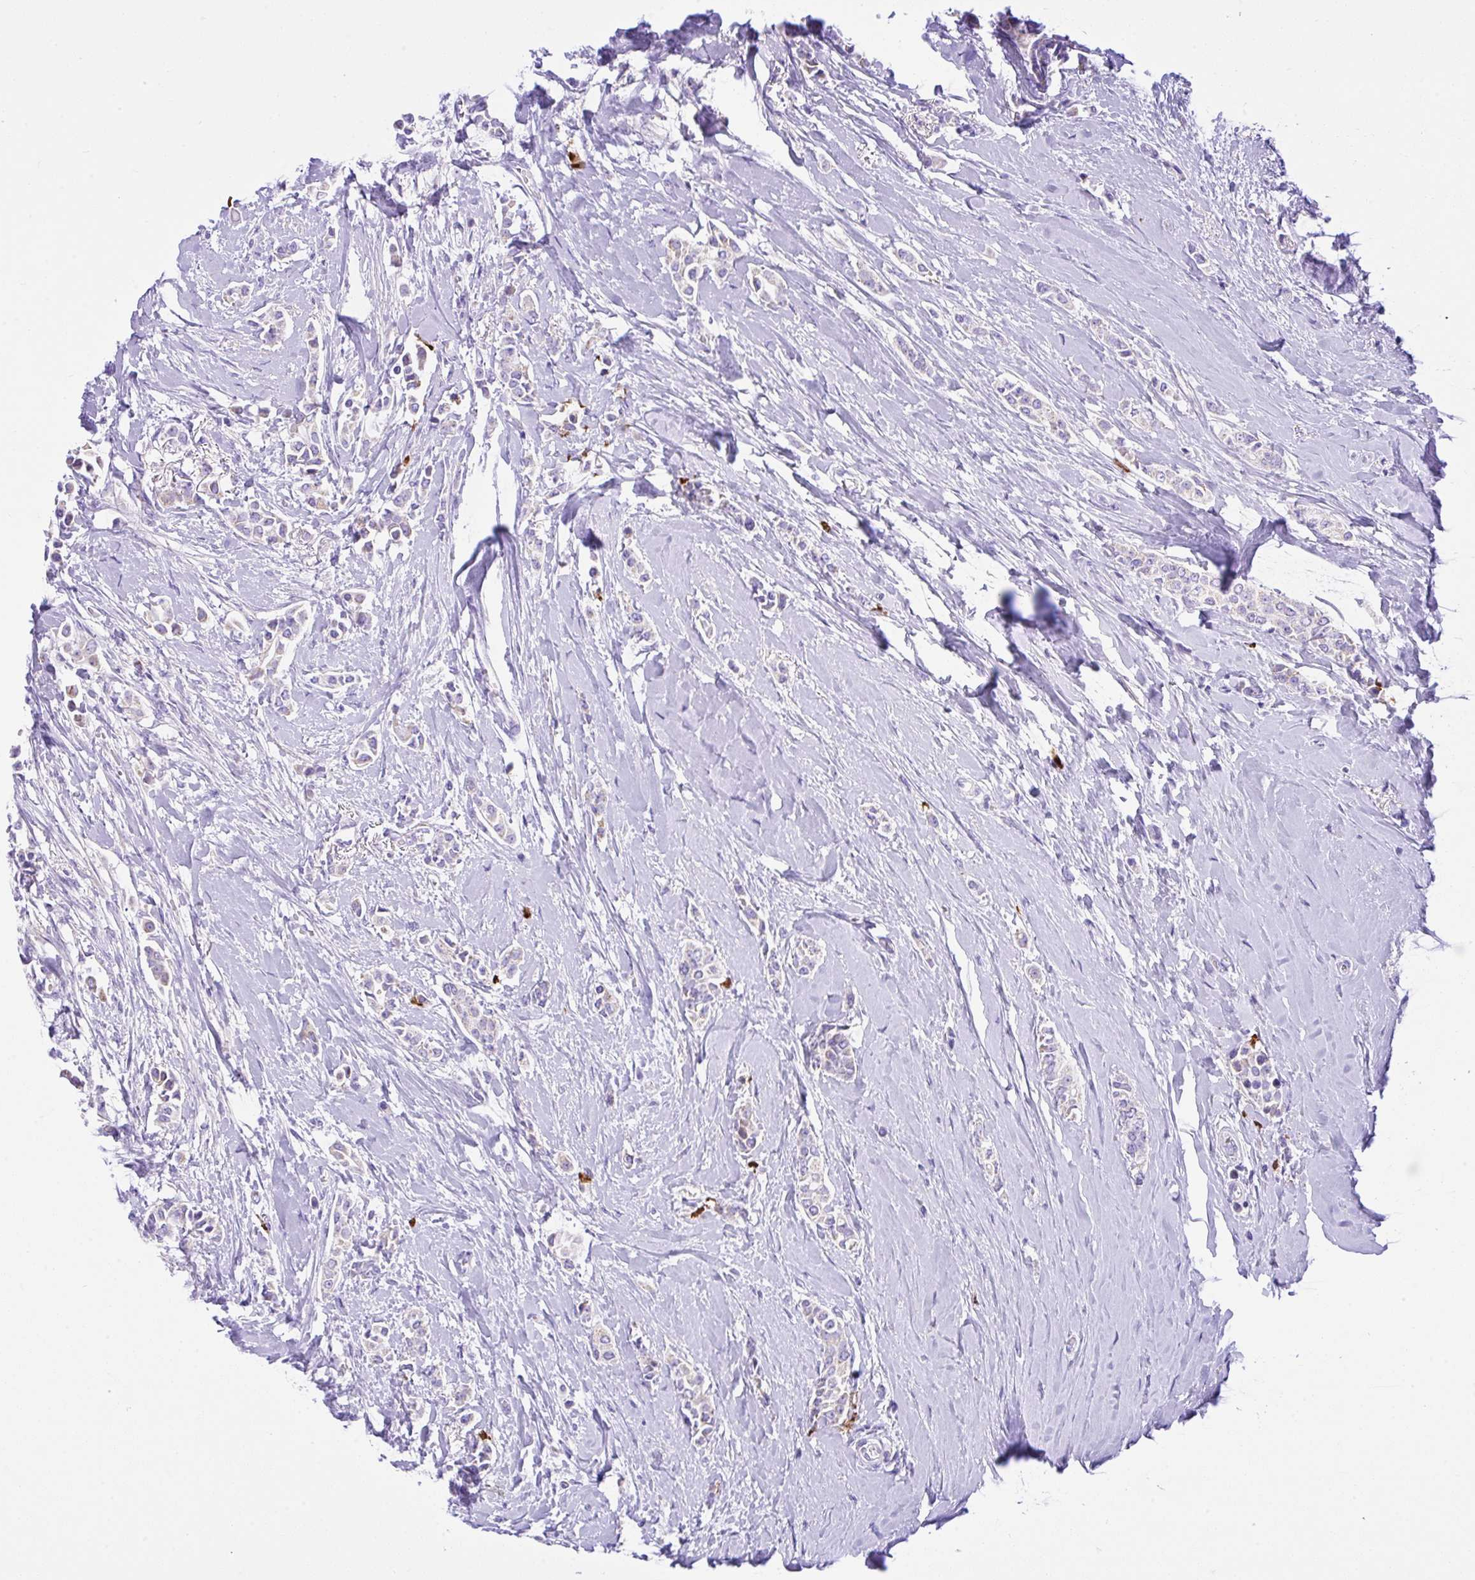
{"staining": {"intensity": "moderate", "quantity": "<25%", "location": "cytoplasmic/membranous"}, "tissue": "breast cancer", "cell_type": "Tumor cells", "image_type": "cancer", "snomed": [{"axis": "morphology", "description": "Duct carcinoma"}, {"axis": "topography", "description": "Breast"}], "caption": "Immunohistochemistry (IHC) staining of breast cancer (invasive ductal carcinoma), which demonstrates low levels of moderate cytoplasmic/membranous positivity in approximately <25% of tumor cells indicating moderate cytoplasmic/membranous protein expression. The staining was performed using DAB (brown) for protein detection and nuclei were counterstained in hematoxylin (blue).", "gene": "SLC13A1", "patient": {"sex": "female", "age": 64}}